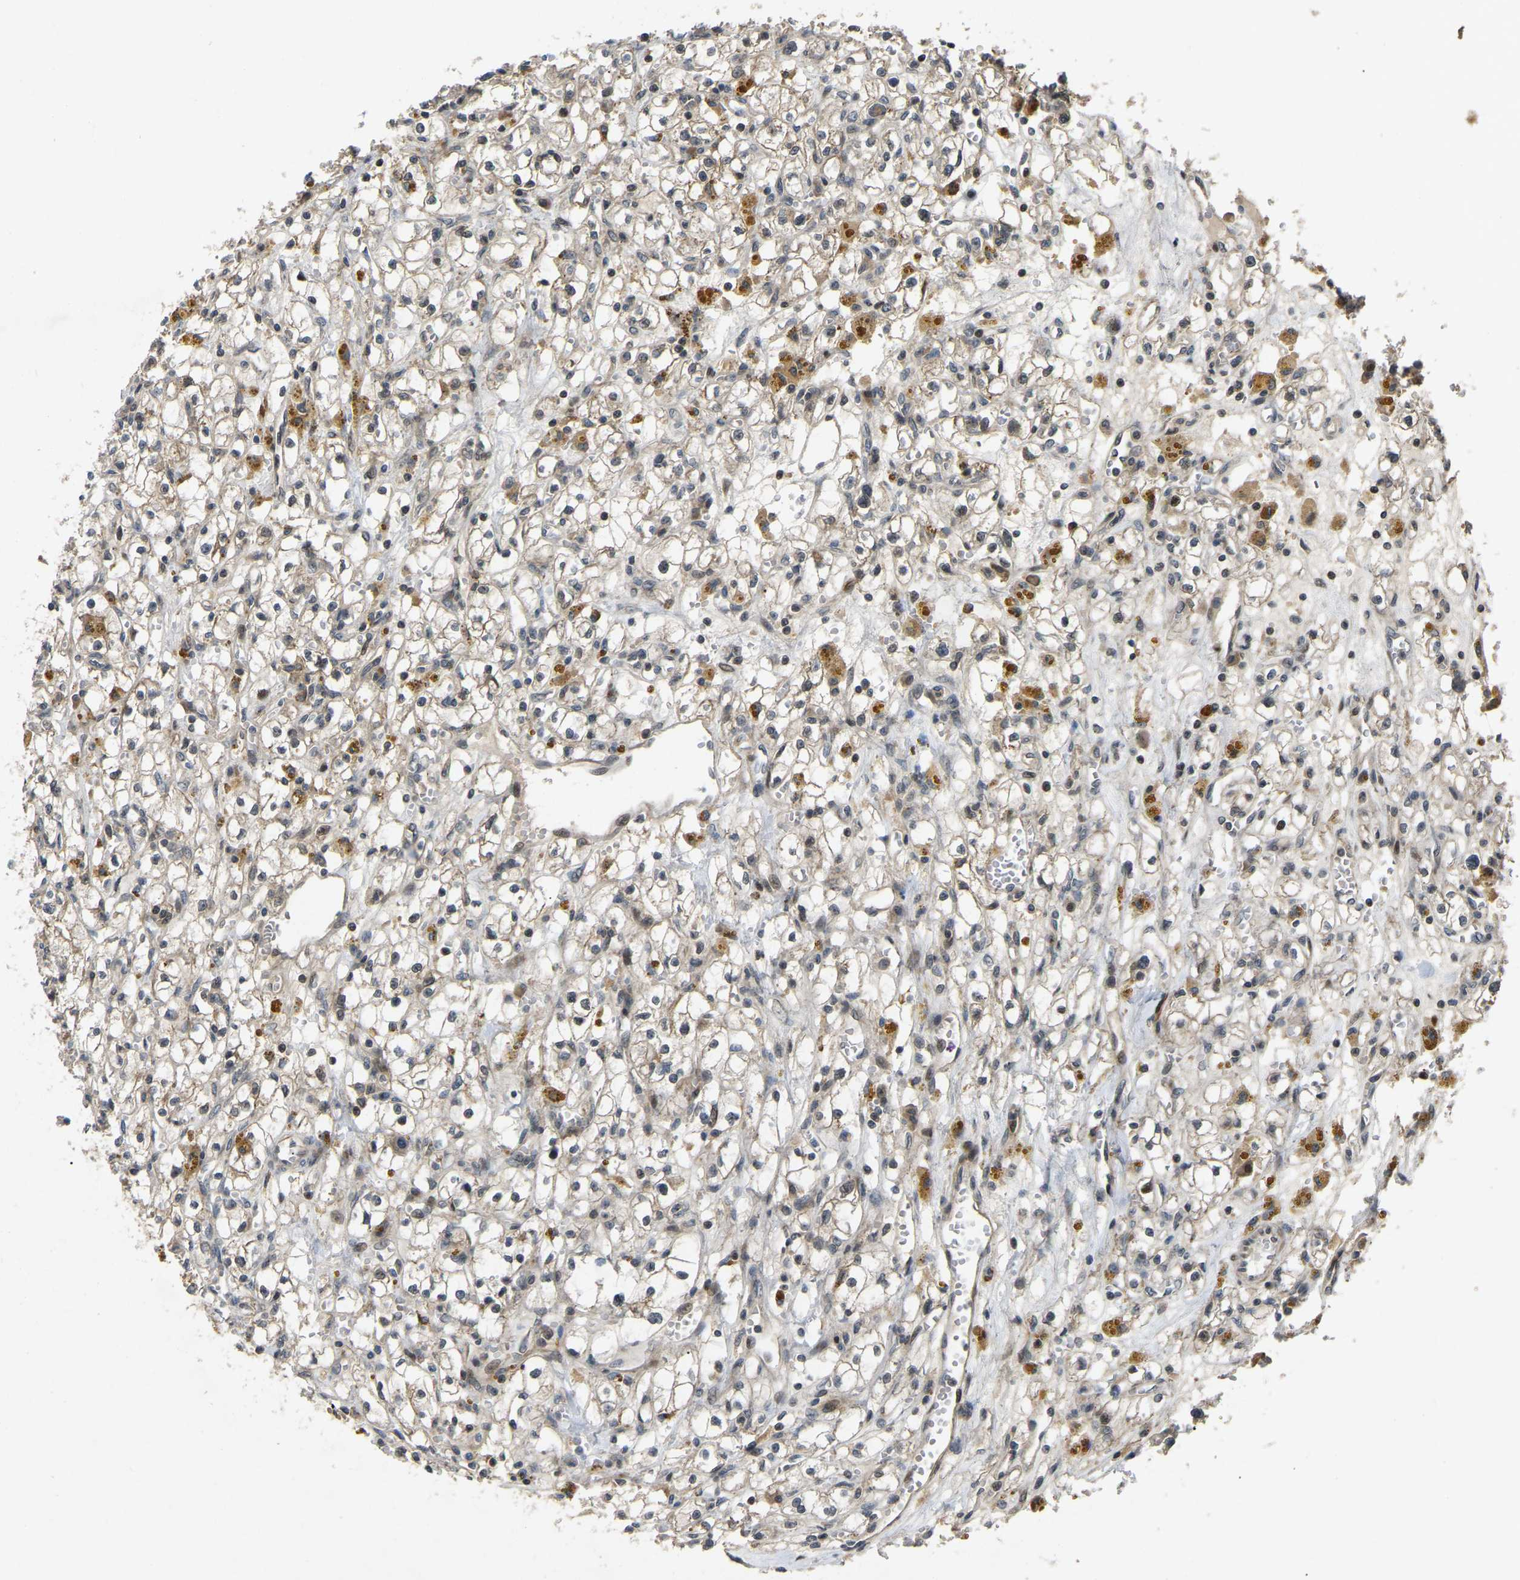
{"staining": {"intensity": "weak", "quantity": "25%-75%", "location": "cytoplasmic/membranous,nuclear"}, "tissue": "renal cancer", "cell_type": "Tumor cells", "image_type": "cancer", "snomed": [{"axis": "morphology", "description": "Adenocarcinoma, NOS"}, {"axis": "topography", "description": "Kidney"}], "caption": "There is low levels of weak cytoplasmic/membranous and nuclear expression in tumor cells of renal cancer (adenocarcinoma), as demonstrated by immunohistochemical staining (brown color).", "gene": "KIAA1549", "patient": {"sex": "male", "age": 56}}